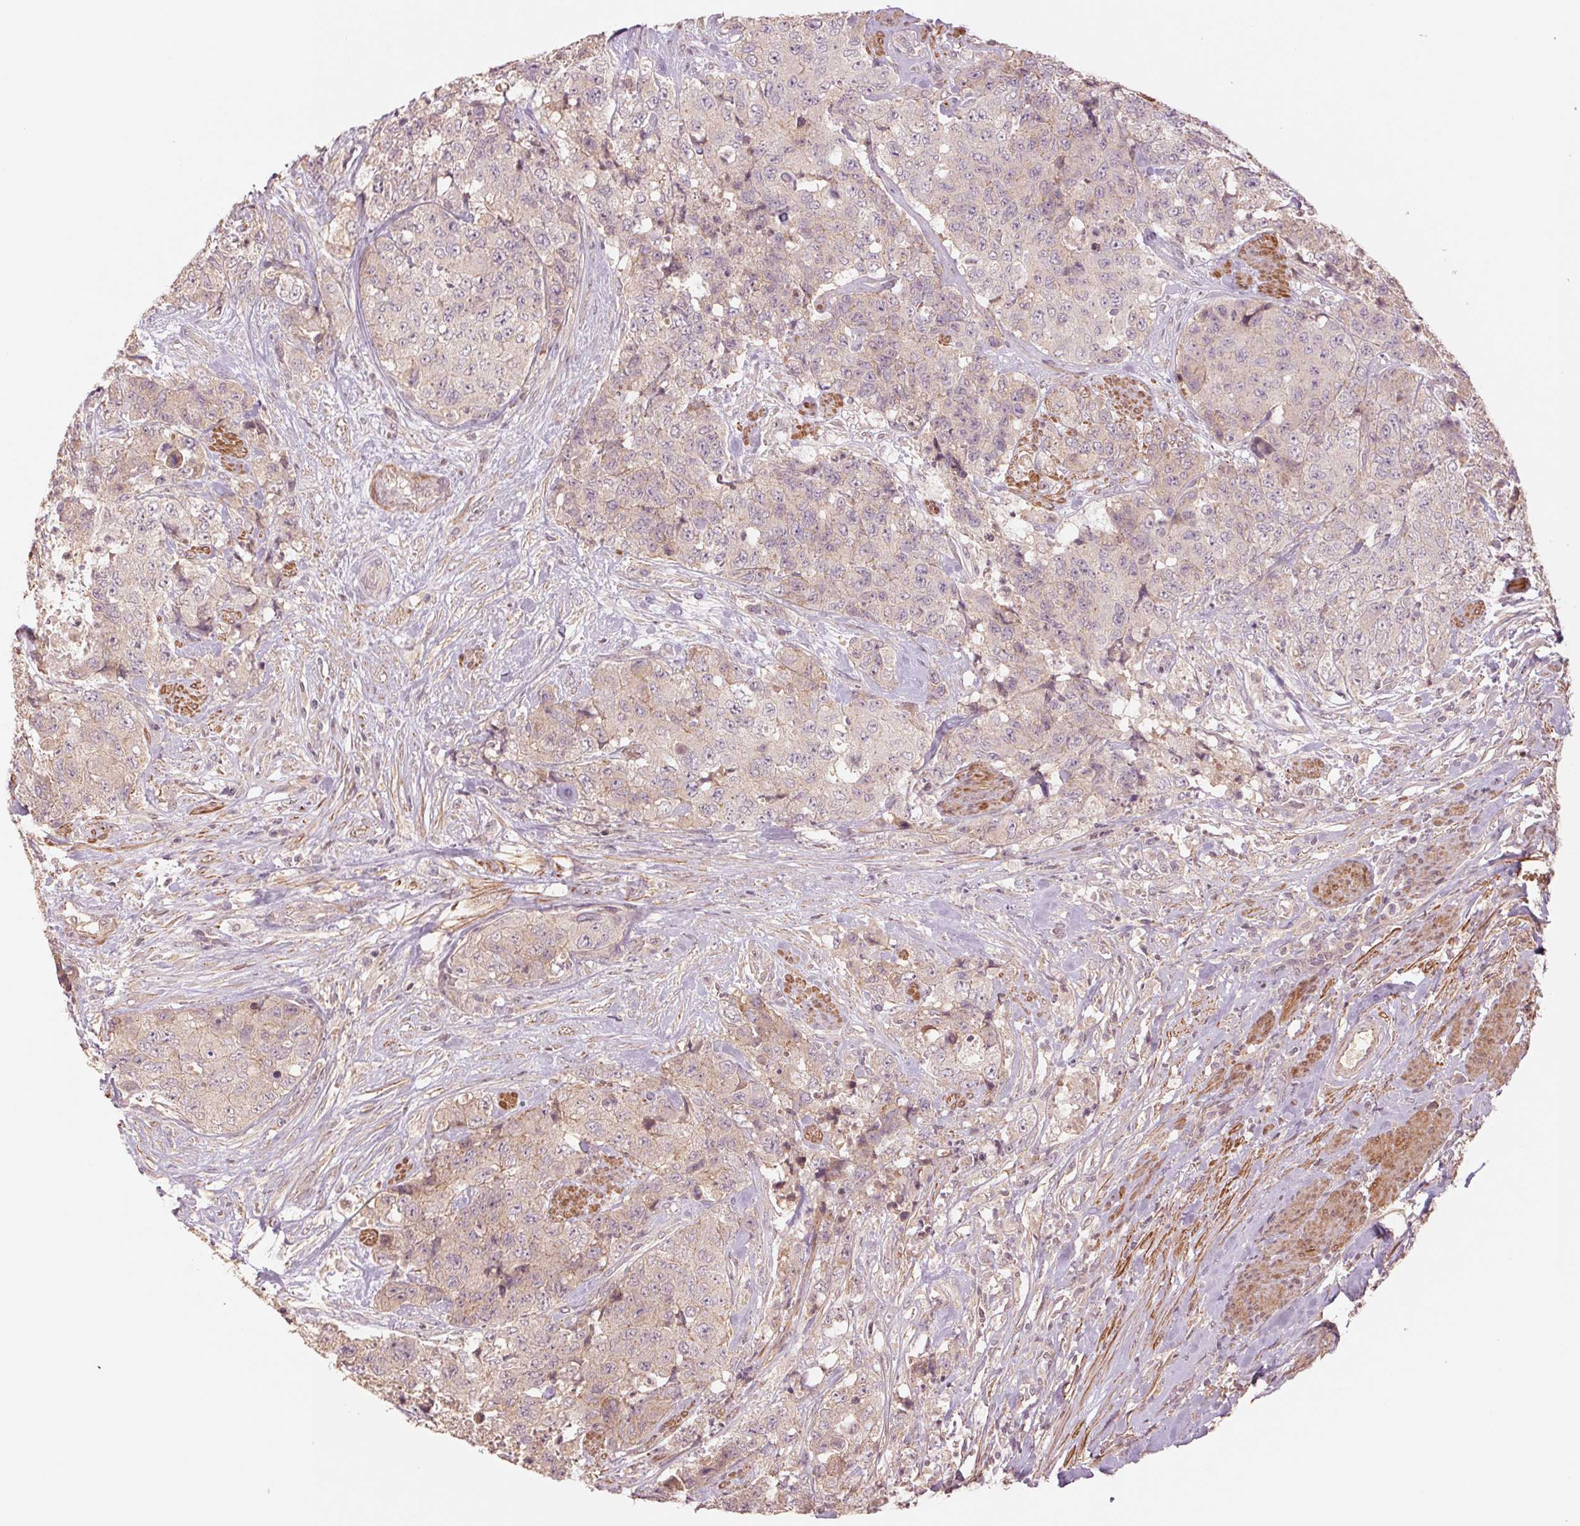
{"staining": {"intensity": "negative", "quantity": "none", "location": "none"}, "tissue": "urothelial cancer", "cell_type": "Tumor cells", "image_type": "cancer", "snomed": [{"axis": "morphology", "description": "Urothelial carcinoma, High grade"}, {"axis": "topography", "description": "Urinary bladder"}], "caption": "Immunohistochemistry image of neoplastic tissue: human urothelial cancer stained with DAB (3,3'-diaminobenzidine) exhibits no significant protein positivity in tumor cells.", "gene": "PPIA", "patient": {"sex": "female", "age": 78}}